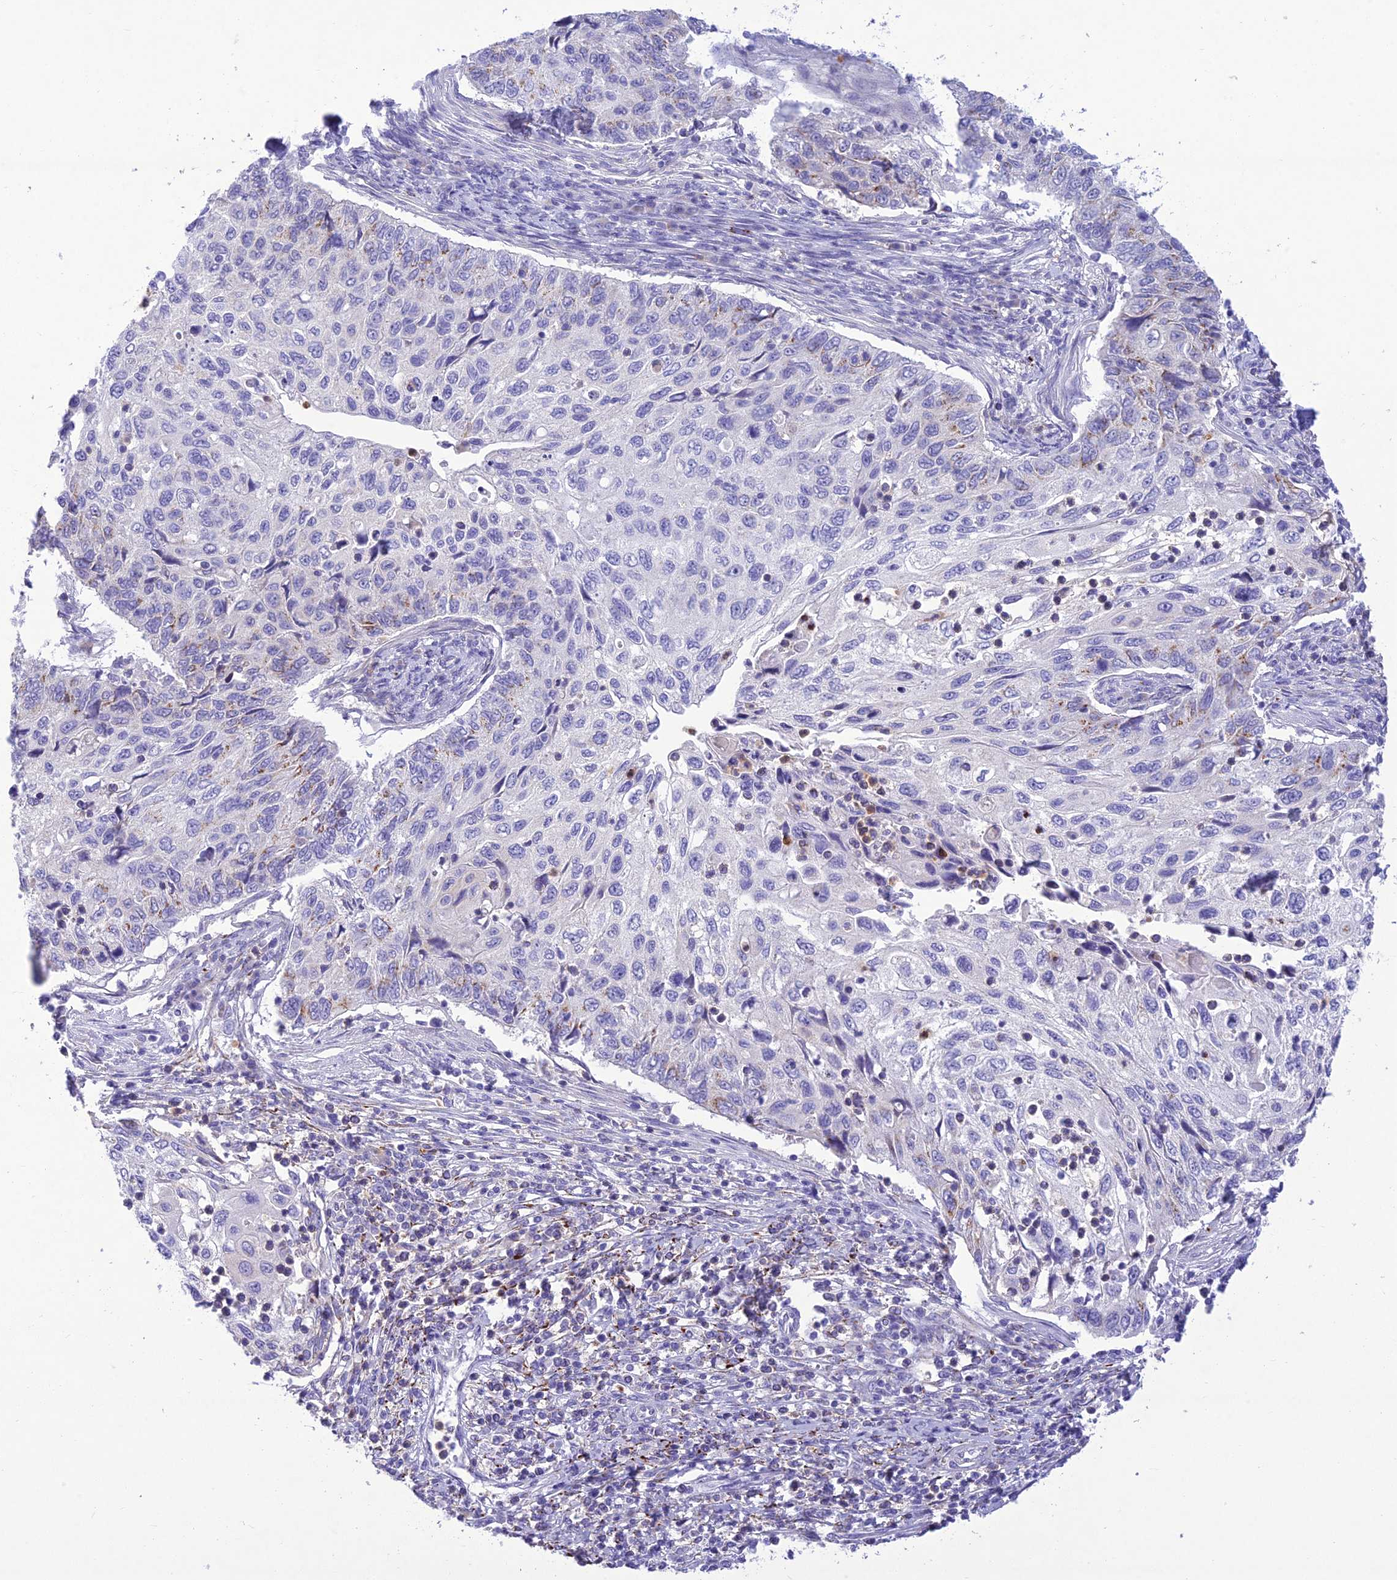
{"staining": {"intensity": "negative", "quantity": "none", "location": "none"}, "tissue": "cervical cancer", "cell_type": "Tumor cells", "image_type": "cancer", "snomed": [{"axis": "morphology", "description": "Squamous cell carcinoma, NOS"}, {"axis": "topography", "description": "Cervix"}], "caption": "DAB (3,3'-diaminobenzidine) immunohistochemical staining of human squamous cell carcinoma (cervical) reveals no significant positivity in tumor cells. The staining is performed using DAB brown chromogen with nuclei counter-stained in using hematoxylin.", "gene": "SLC13A5", "patient": {"sex": "female", "age": 70}}